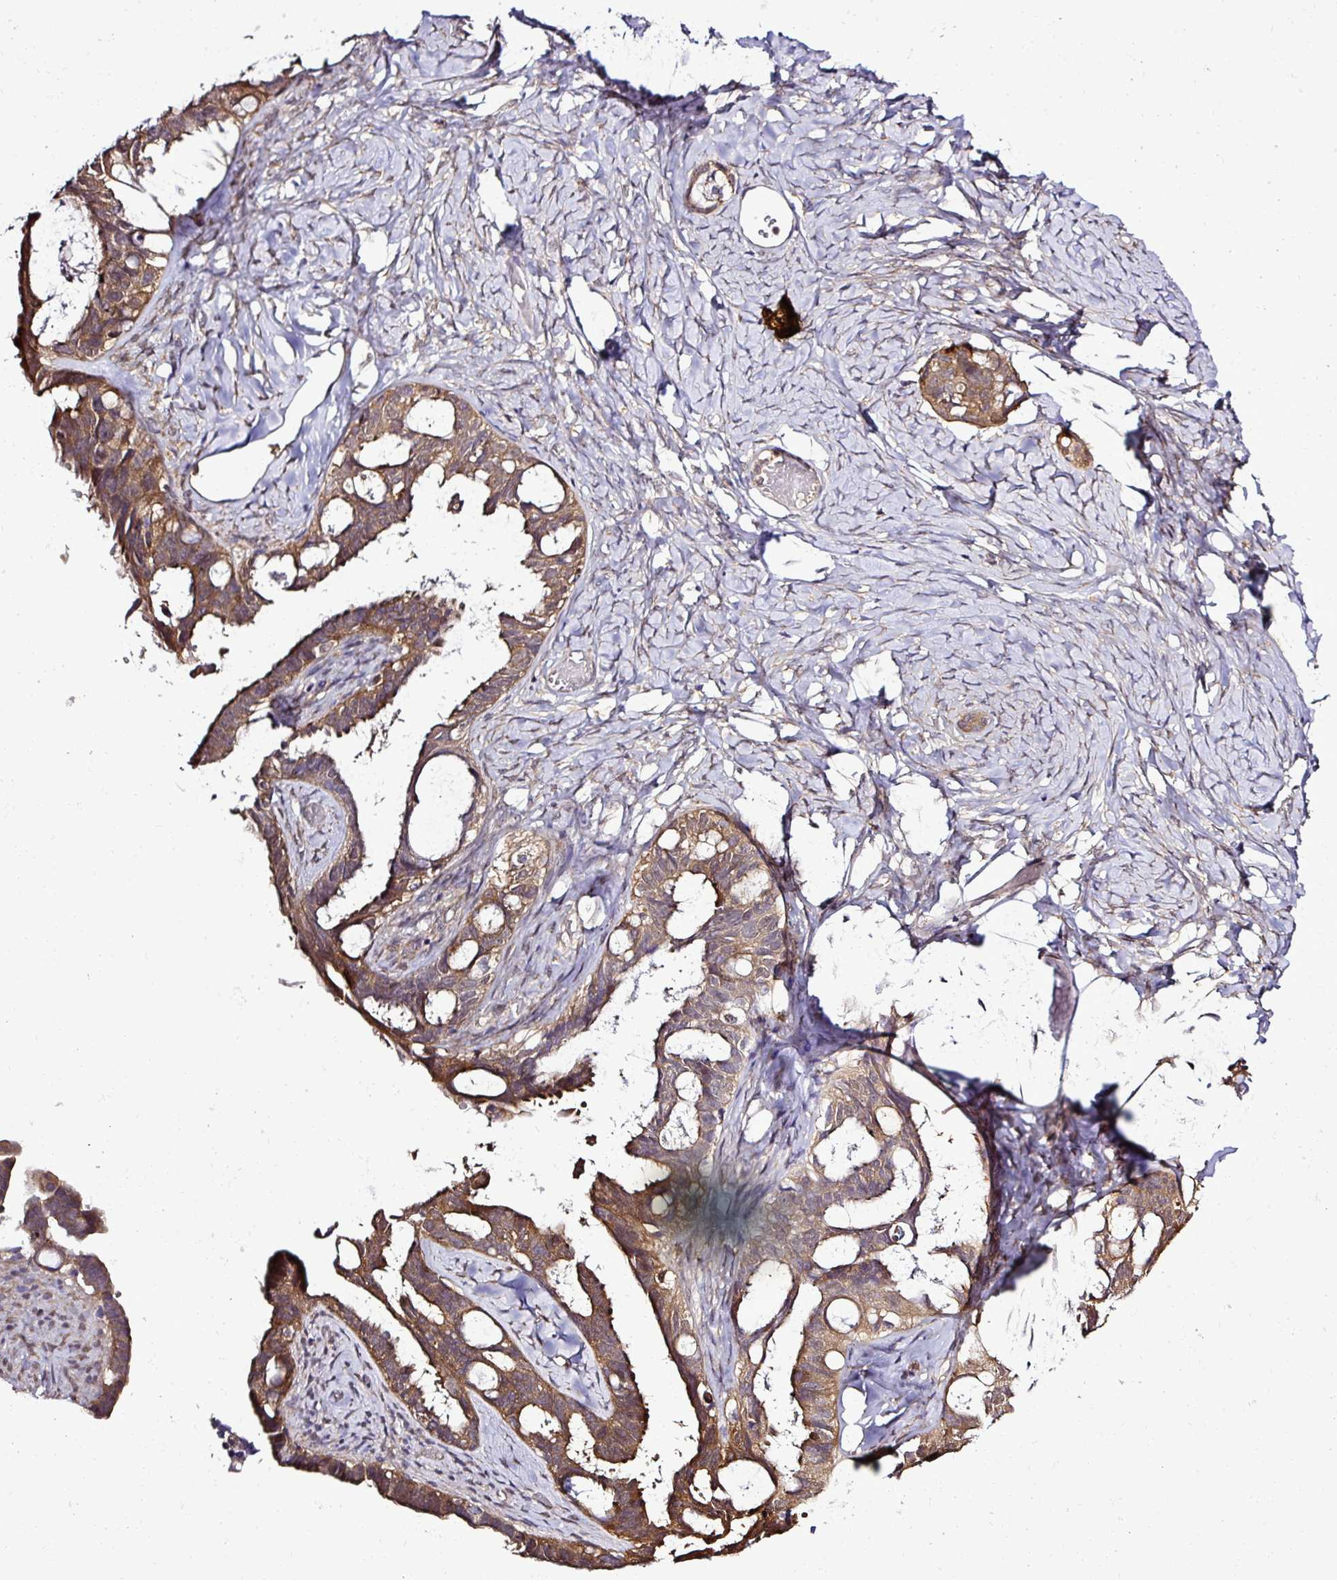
{"staining": {"intensity": "moderate", "quantity": ">75%", "location": "cytoplasmic/membranous"}, "tissue": "ovarian cancer", "cell_type": "Tumor cells", "image_type": "cancer", "snomed": [{"axis": "morphology", "description": "Cystadenocarcinoma, serous, NOS"}, {"axis": "topography", "description": "Ovary"}], "caption": "Immunohistochemical staining of human serous cystadenocarcinoma (ovarian) exhibits medium levels of moderate cytoplasmic/membranous protein expression in approximately >75% of tumor cells.", "gene": "TMEM107", "patient": {"sex": "female", "age": 69}}